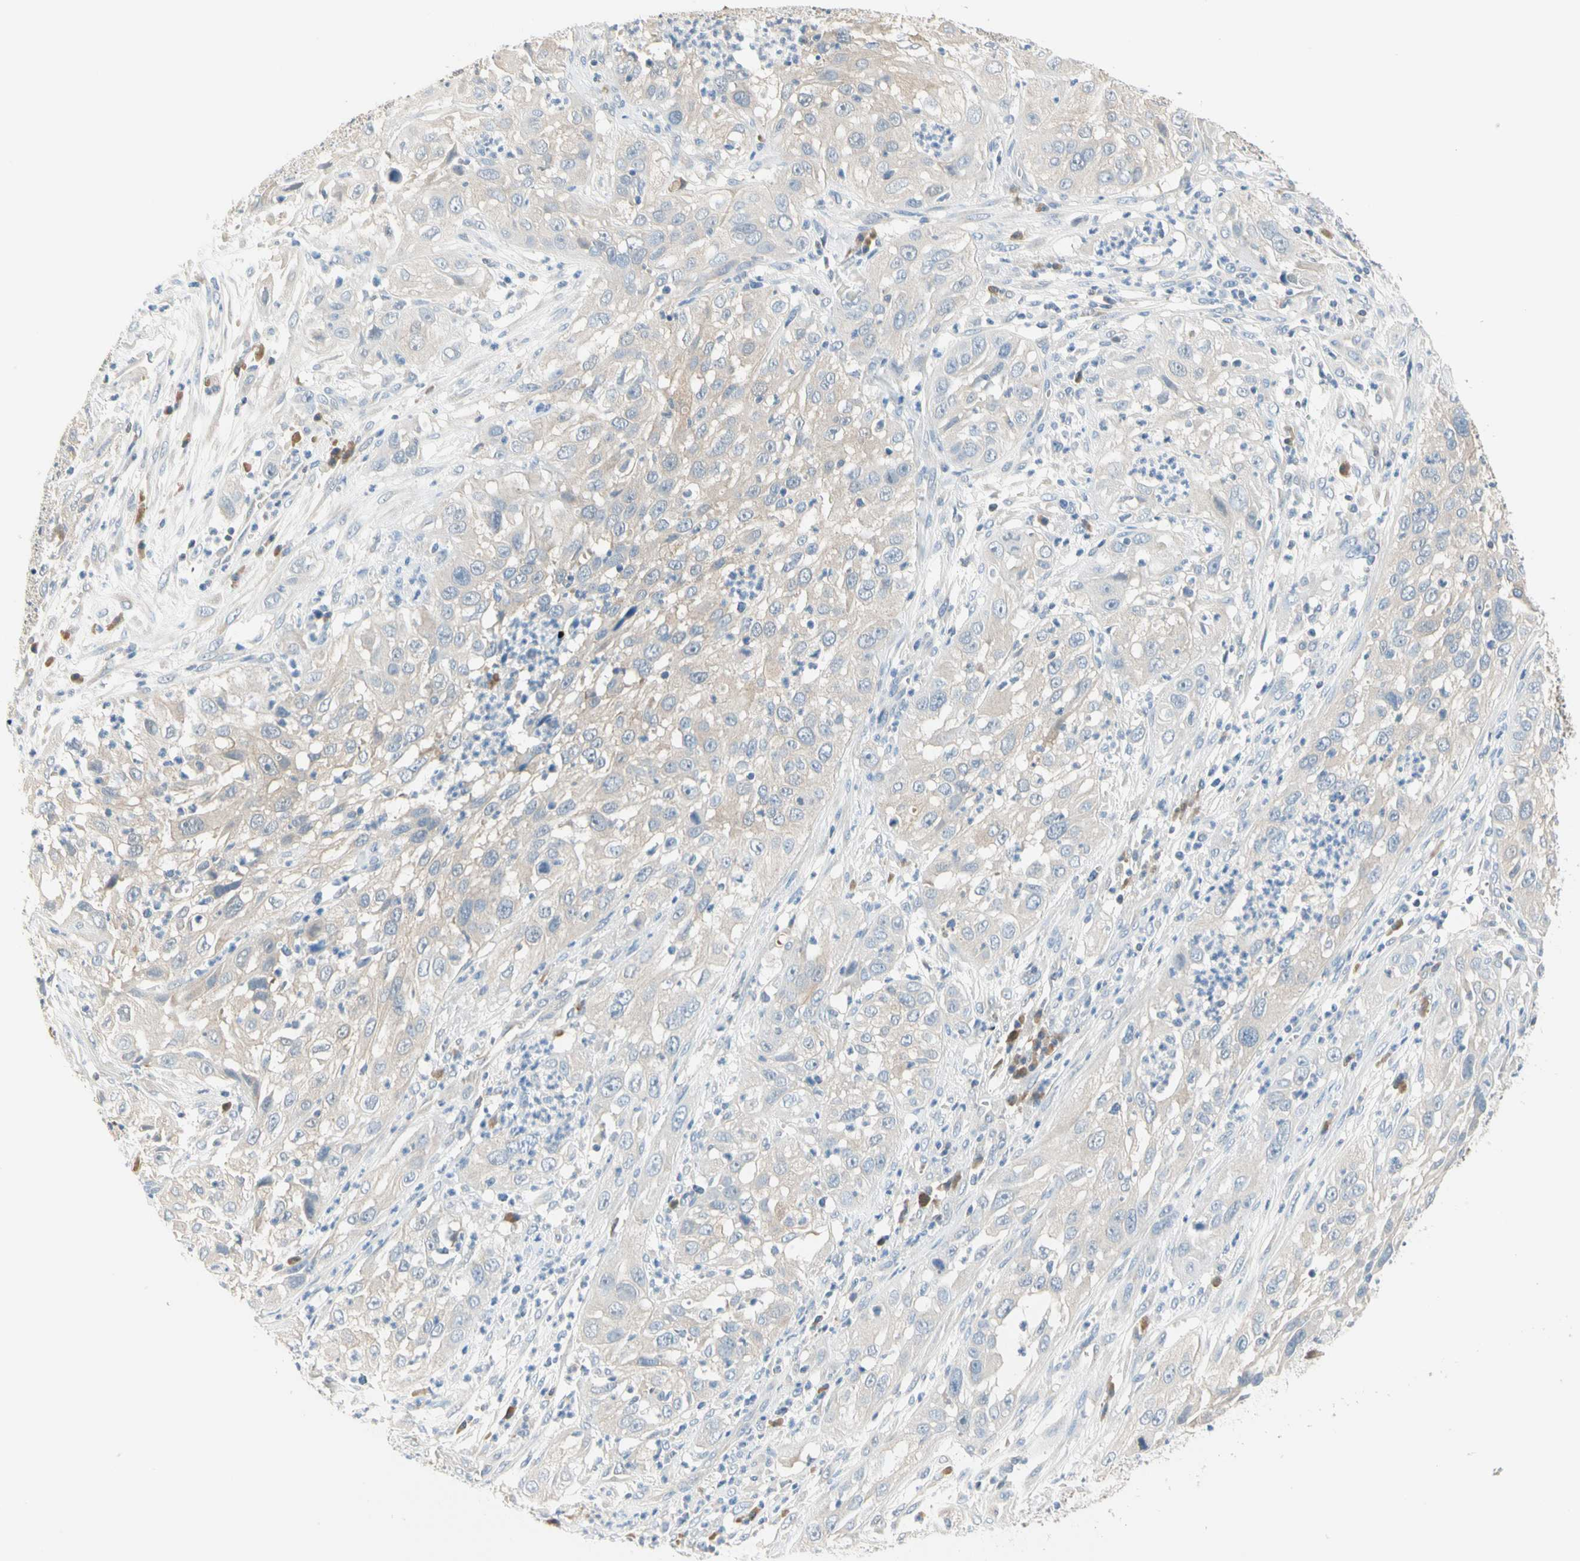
{"staining": {"intensity": "weak", "quantity": ">75%", "location": "cytoplasmic/membranous"}, "tissue": "cervical cancer", "cell_type": "Tumor cells", "image_type": "cancer", "snomed": [{"axis": "morphology", "description": "Squamous cell carcinoma, NOS"}, {"axis": "topography", "description": "Cervix"}], "caption": "Weak cytoplasmic/membranous positivity is appreciated in about >75% of tumor cells in cervical cancer (squamous cell carcinoma).", "gene": "MPI", "patient": {"sex": "female", "age": 32}}